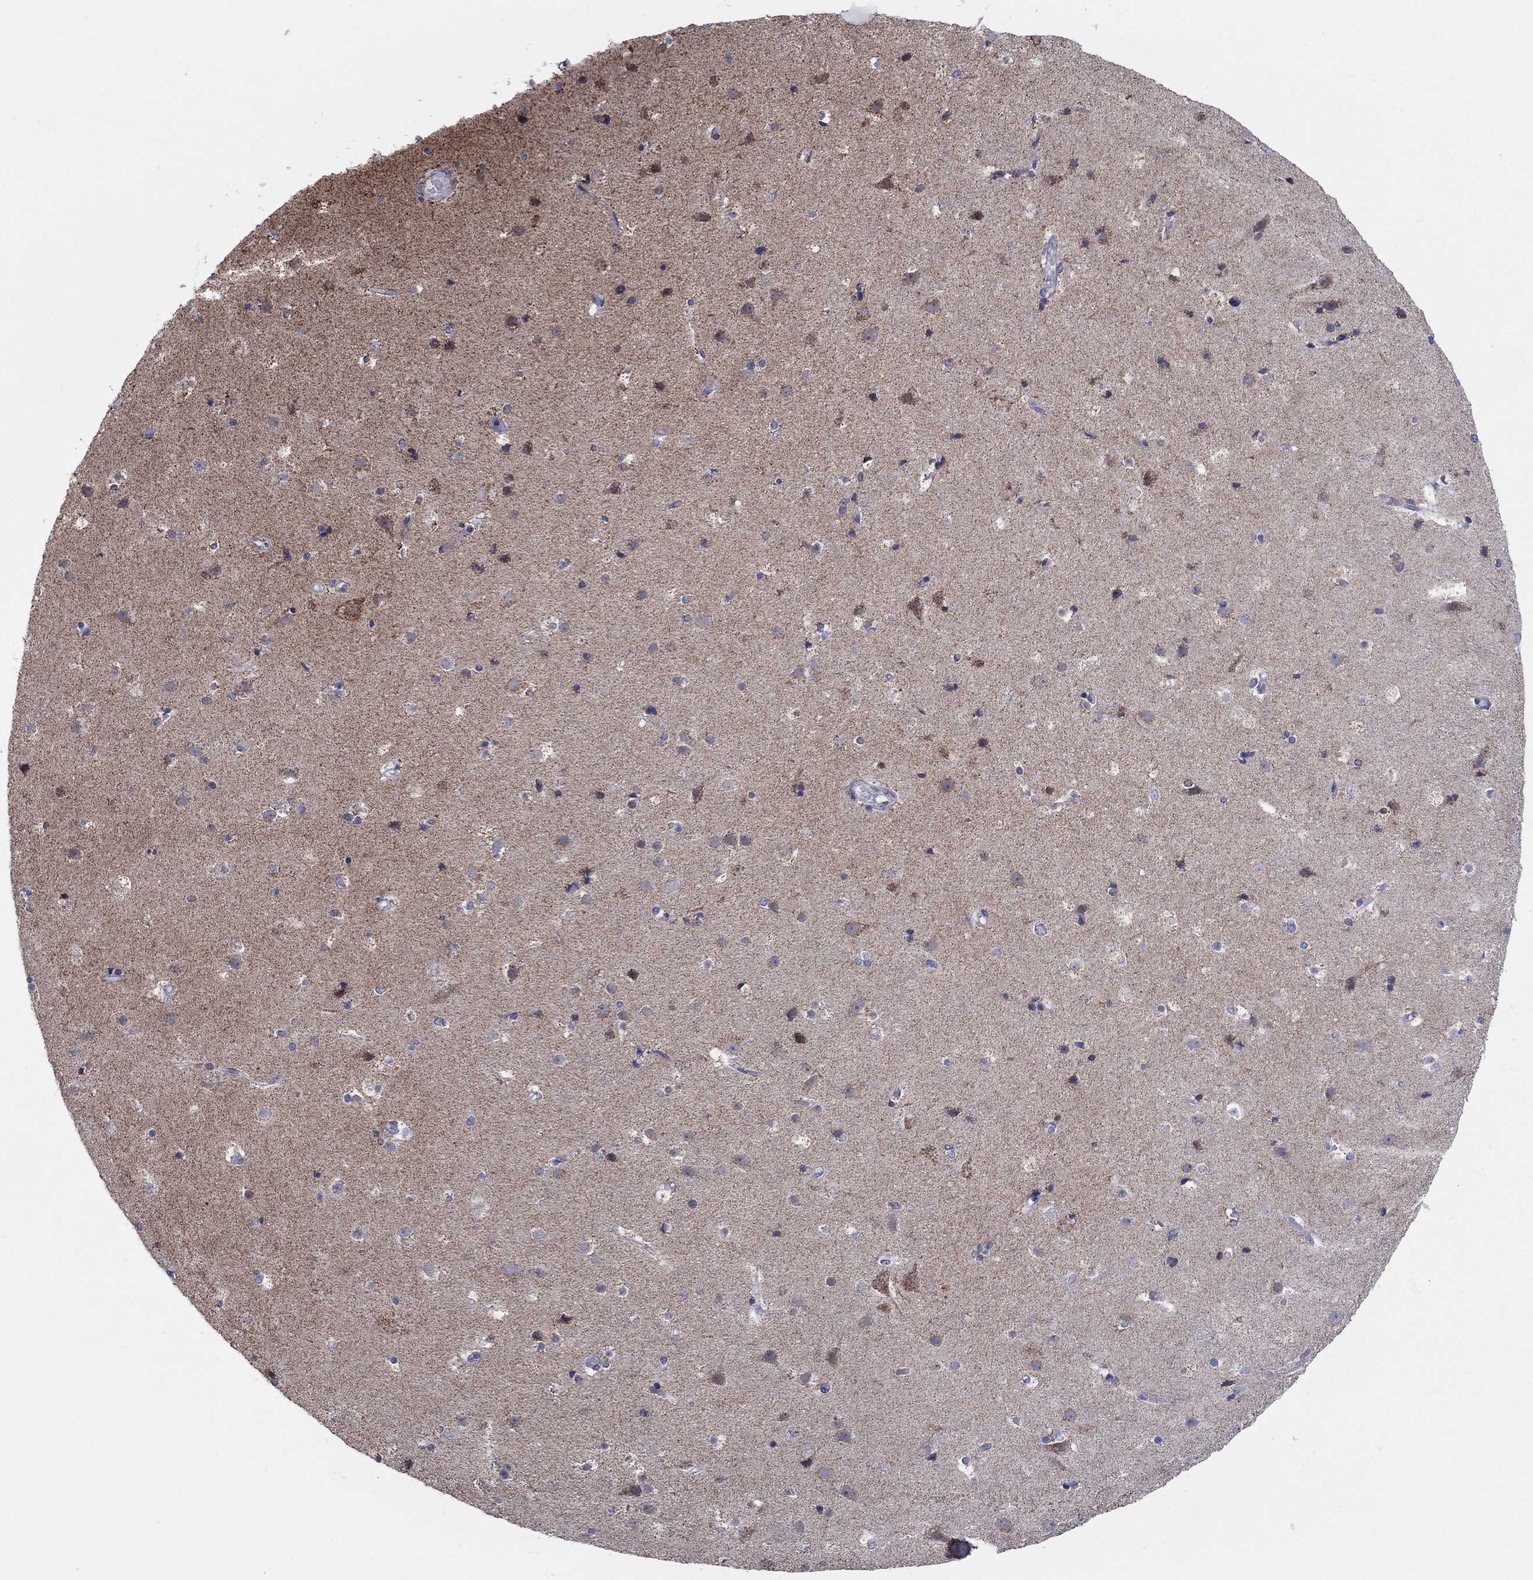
{"staining": {"intensity": "negative", "quantity": "none", "location": "none"}, "tissue": "cerebral cortex", "cell_type": "Endothelial cells", "image_type": "normal", "snomed": [{"axis": "morphology", "description": "Normal tissue, NOS"}, {"axis": "topography", "description": "Cerebral cortex"}], "caption": "There is no significant expression in endothelial cells of cerebral cortex. The staining was performed using DAB to visualize the protein expression in brown, while the nuclei were stained in blue with hematoxylin (Magnification: 20x).", "gene": "KISS1R", "patient": {"sex": "female", "age": 52}}